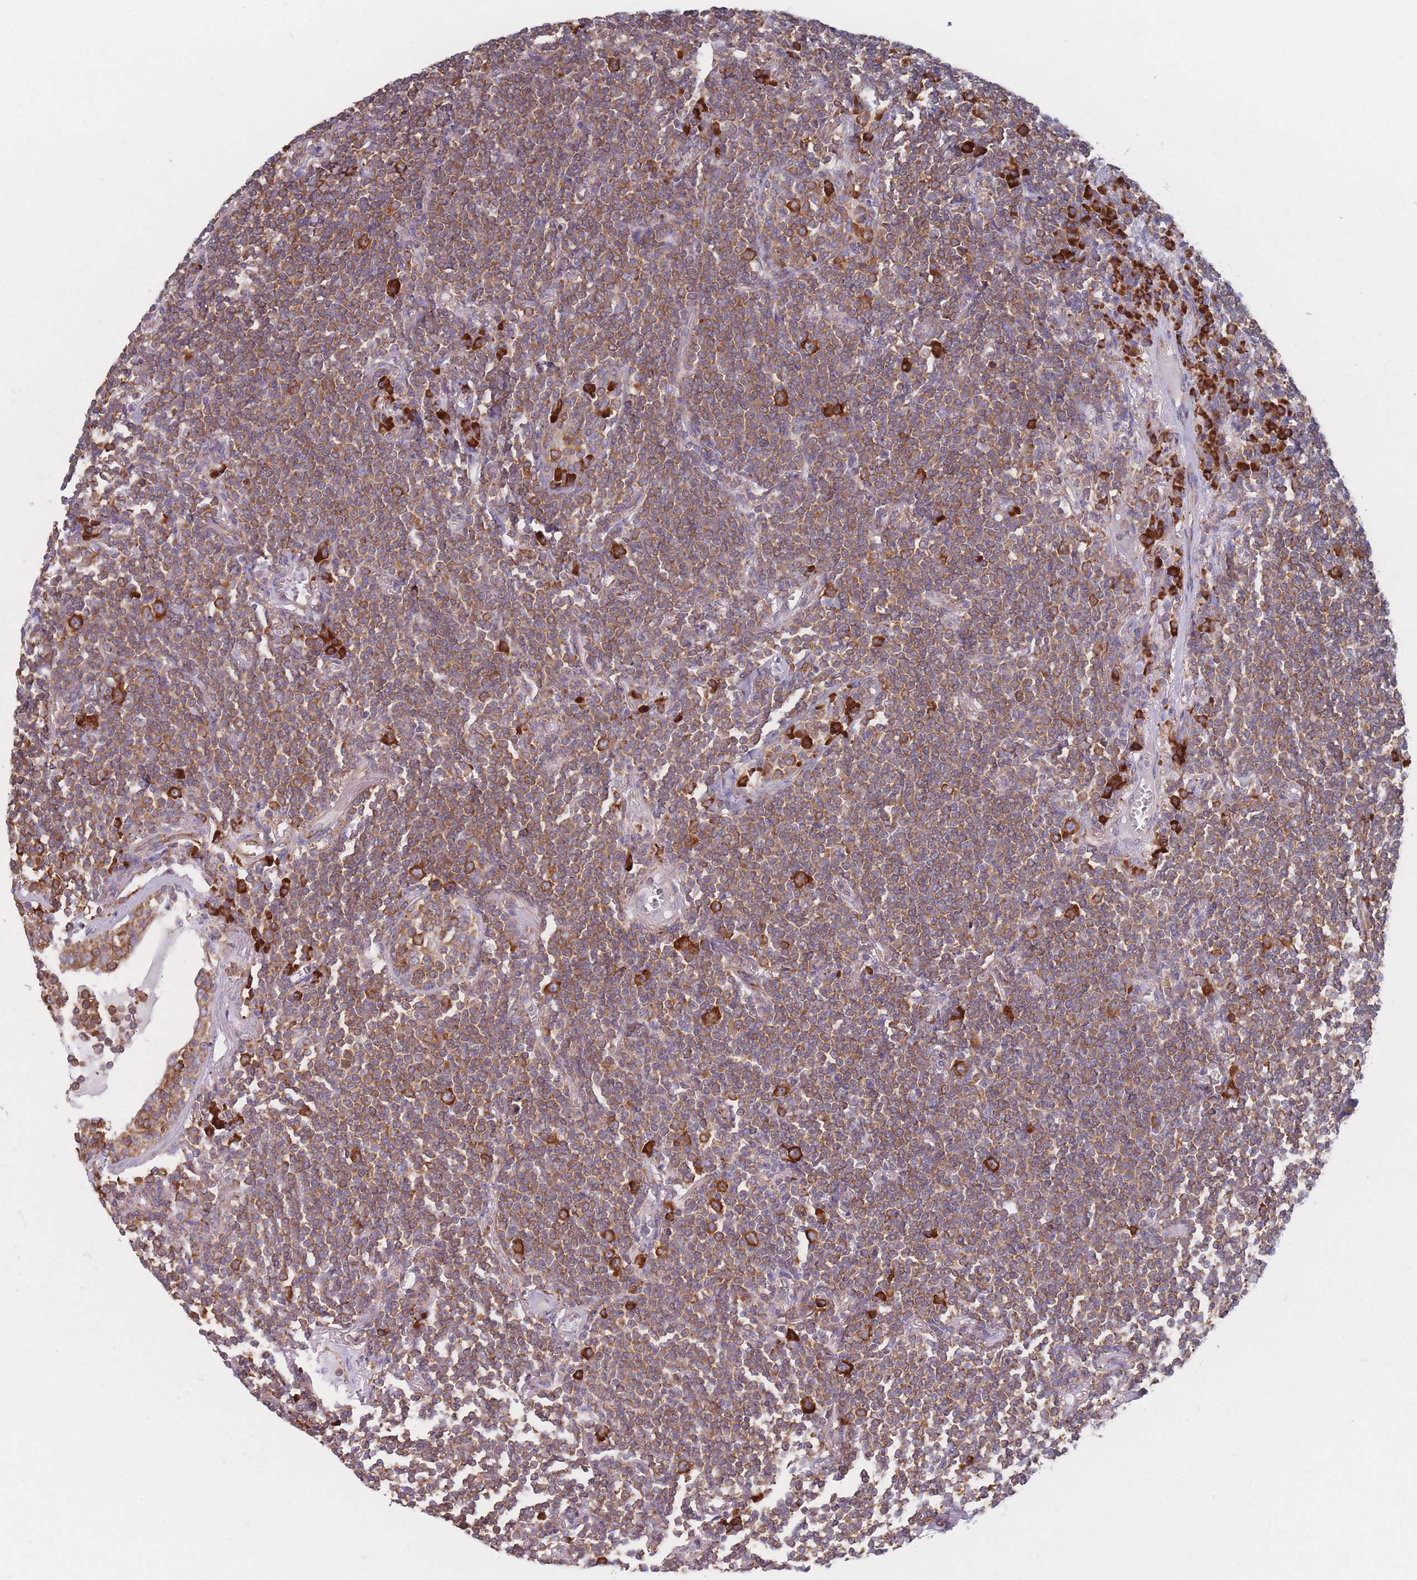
{"staining": {"intensity": "moderate", "quantity": ">75%", "location": "cytoplasmic/membranous"}, "tissue": "lymphoma", "cell_type": "Tumor cells", "image_type": "cancer", "snomed": [{"axis": "morphology", "description": "Malignant lymphoma, non-Hodgkin's type, Low grade"}, {"axis": "topography", "description": "Lung"}], "caption": "There is medium levels of moderate cytoplasmic/membranous positivity in tumor cells of malignant lymphoma, non-Hodgkin's type (low-grade), as demonstrated by immunohistochemical staining (brown color).", "gene": "EEF1B2", "patient": {"sex": "female", "age": 71}}